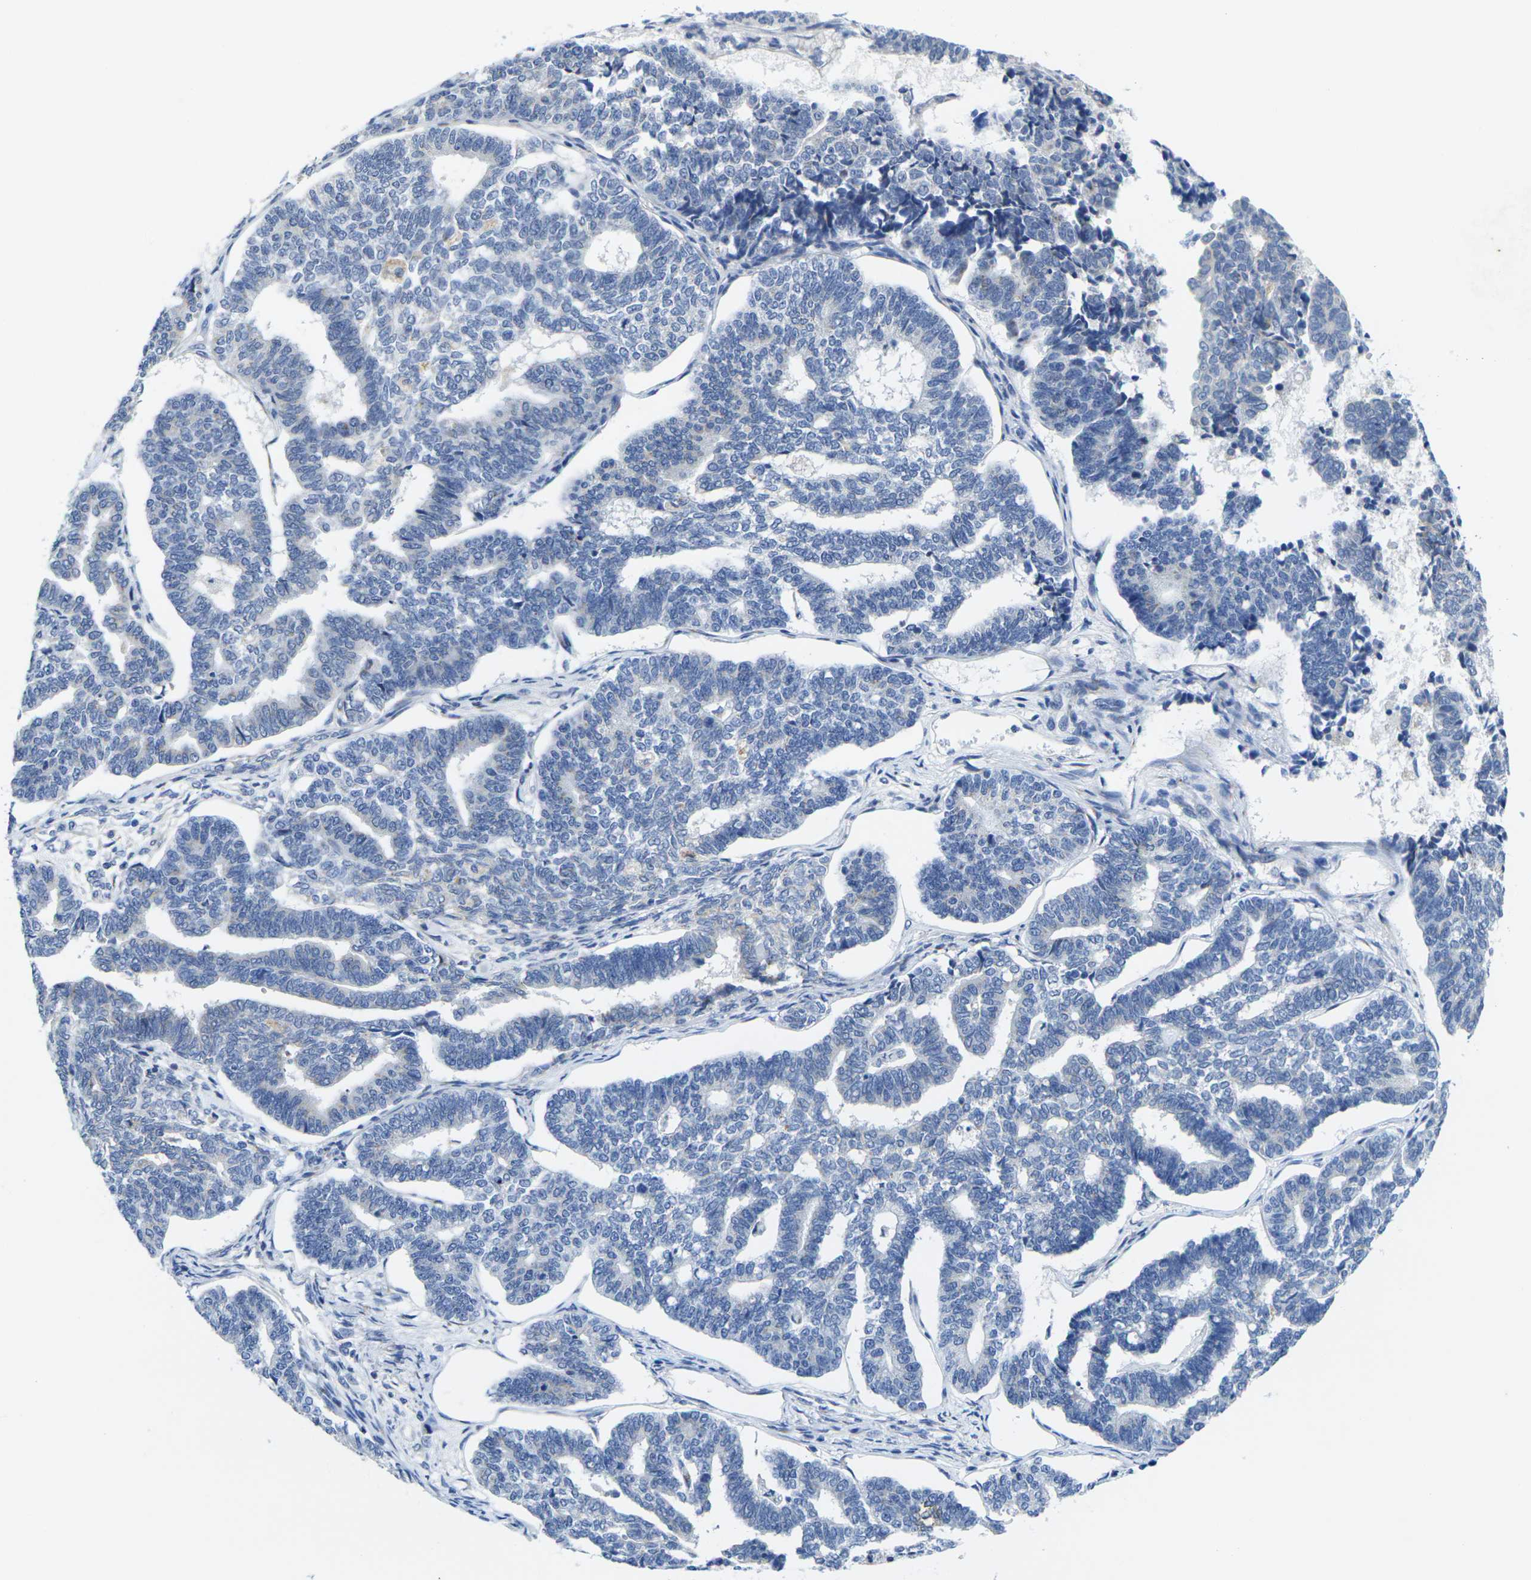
{"staining": {"intensity": "negative", "quantity": "none", "location": "none"}, "tissue": "endometrial cancer", "cell_type": "Tumor cells", "image_type": "cancer", "snomed": [{"axis": "morphology", "description": "Adenocarcinoma, NOS"}, {"axis": "topography", "description": "Endometrium"}], "caption": "DAB immunohistochemical staining of endometrial cancer (adenocarcinoma) exhibits no significant staining in tumor cells. (Brightfield microscopy of DAB (3,3'-diaminobenzidine) IHC at high magnification).", "gene": "CRK", "patient": {"sex": "female", "age": 70}}